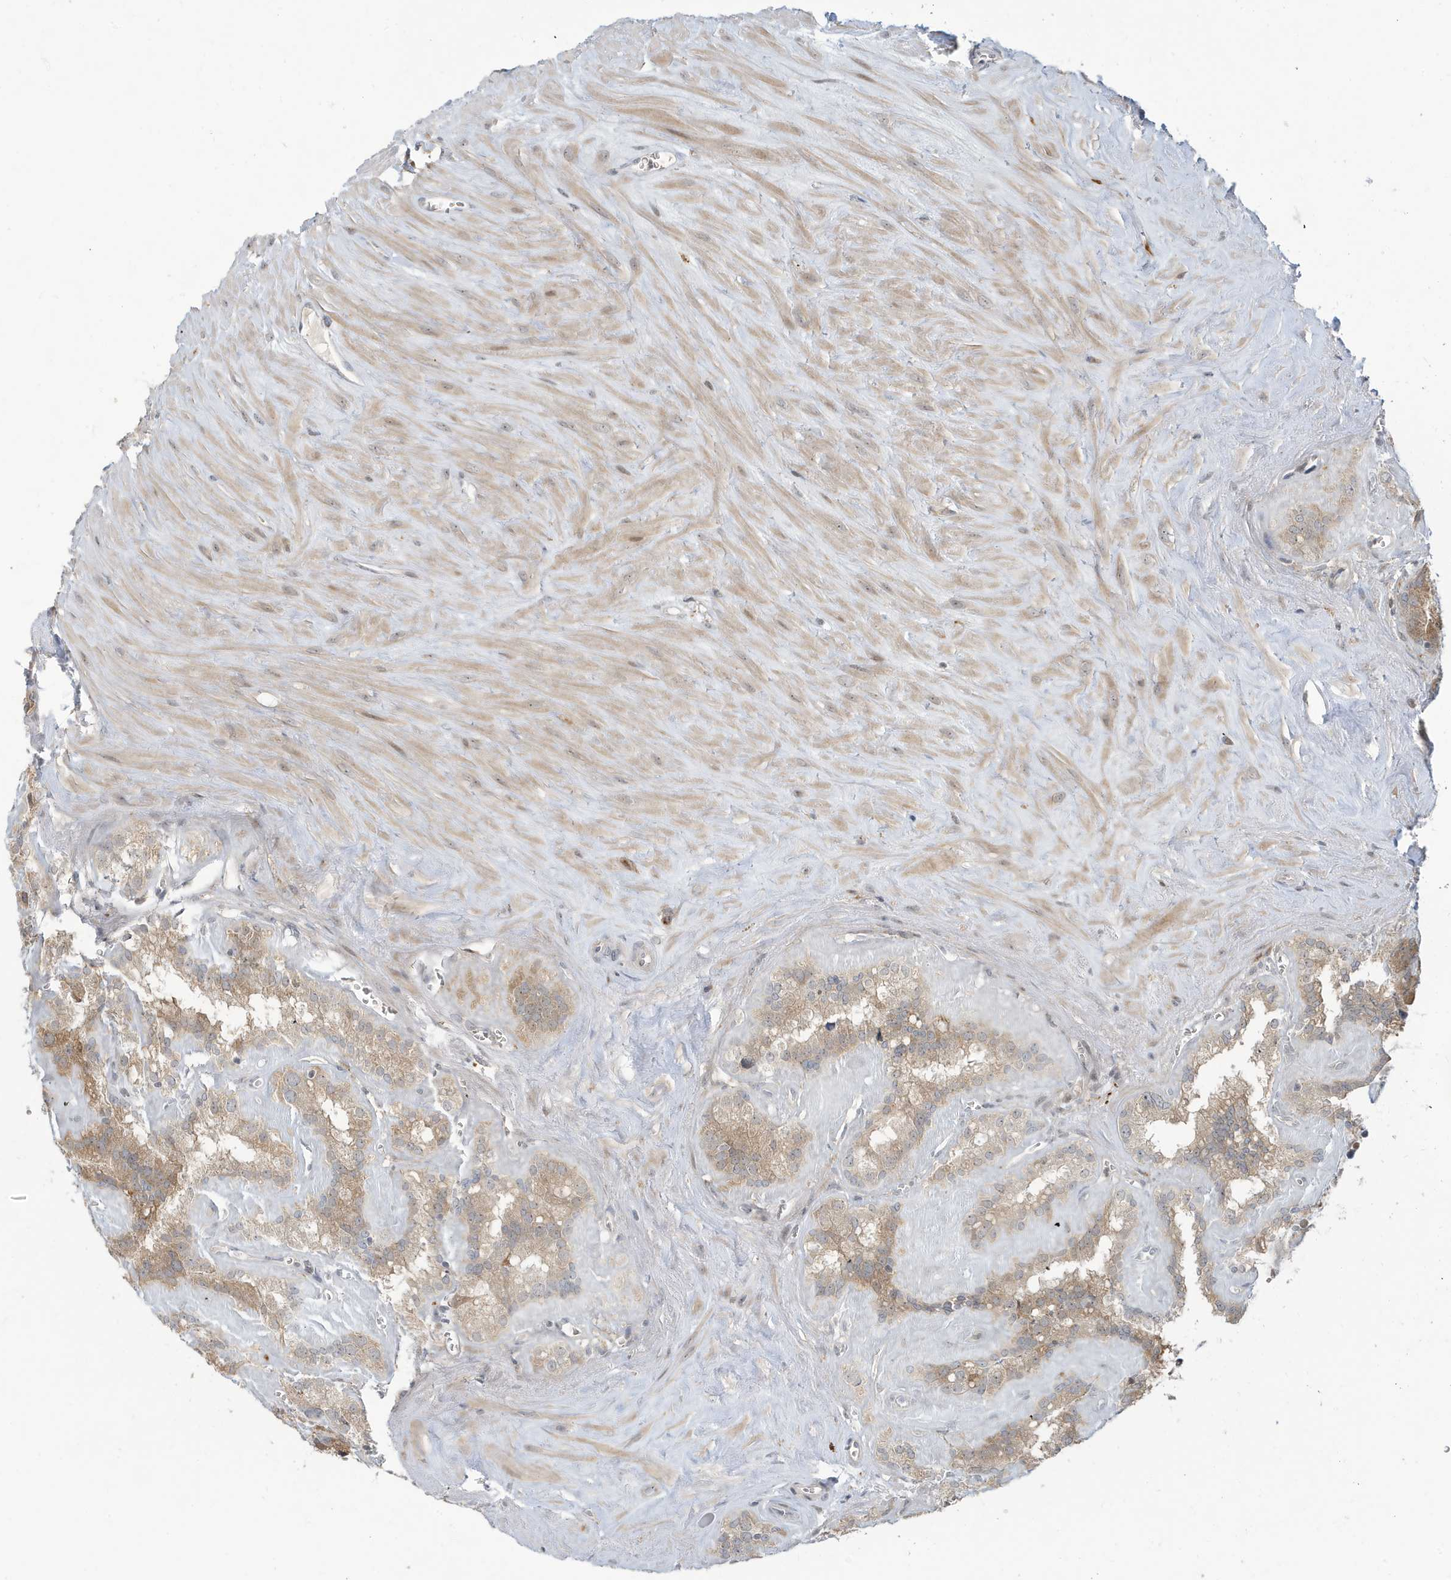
{"staining": {"intensity": "weak", "quantity": ">75%", "location": "cytoplasmic/membranous"}, "tissue": "seminal vesicle", "cell_type": "Glandular cells", "image_type": "normal", "snomed": [{"axis": "morphology", "description": "Normal tissue, NOS"}, {"axis": "topography", "description": "Prostate"}, {"axis": "topography", "description": "Seminal veicle"}], "caption": "Protein analysis of normal seminal vesicle demonstrates weak cytoplasmic/membranous expression in about >75% of glandular cells.", "gene": "PRRT3", "patient": {"sex": "male", "age": 59}}